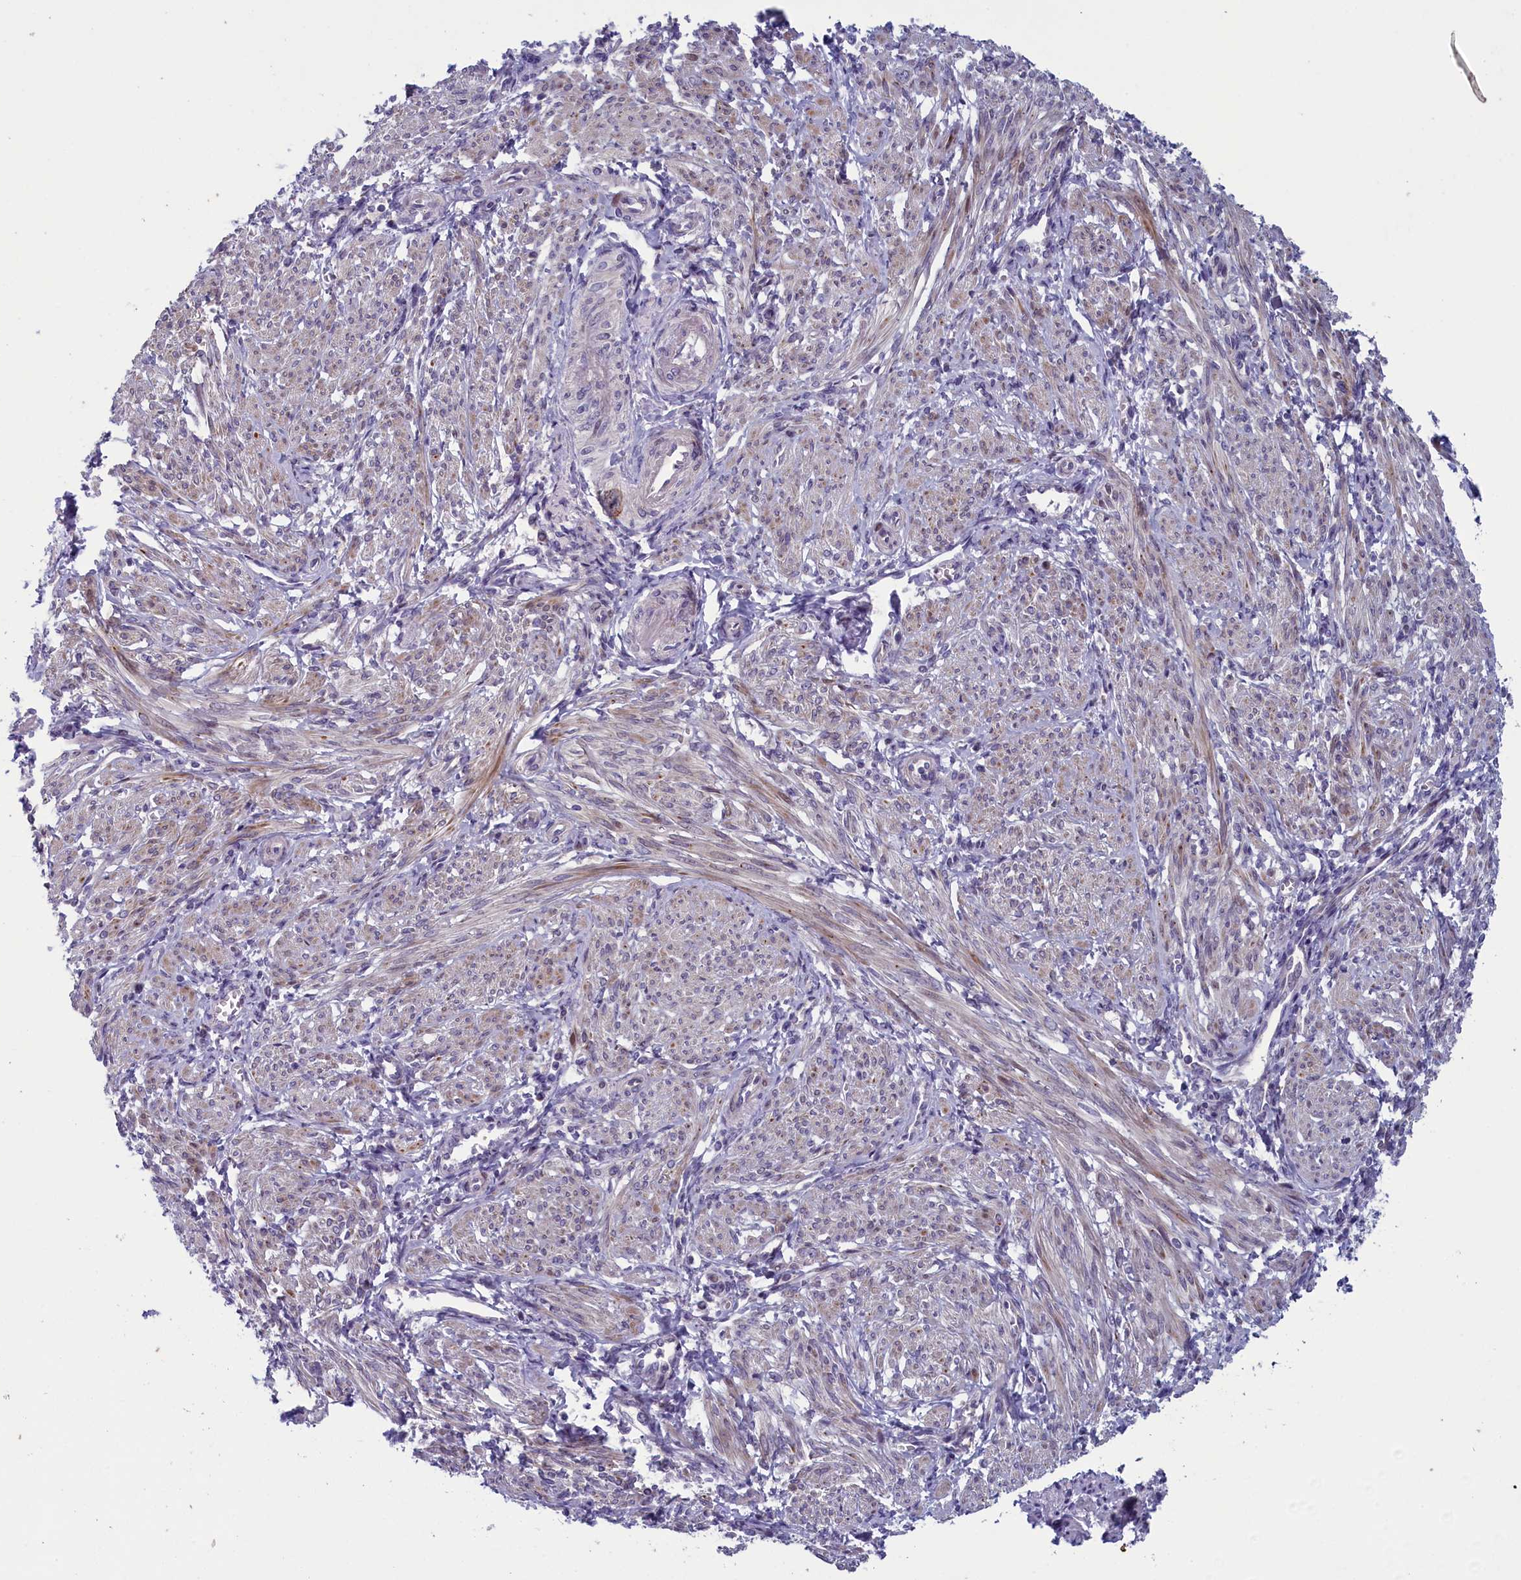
{"staining": {"intensity": "moderate", "quantity": "<25%", "location": "cytoplasmic/membranous"}, "tissue": "smooth muscle", "cell_type": "Smooth muscle cells", "image_type": "normal", "snomed": [{"axis": "morphology", "description": "Normal tissue, NOS"}, {"axis": "topography", "description": "Smooth muscle"}], "caption": "Moderate cytoplasmic/membranous staining for a protein is present in approximately <25% of smooth muscle cells of unremarkable smooth muscle using immunohistochemistry.", "gene": "ANKRD39", "patient": {"sex": "female", "age": 39}}